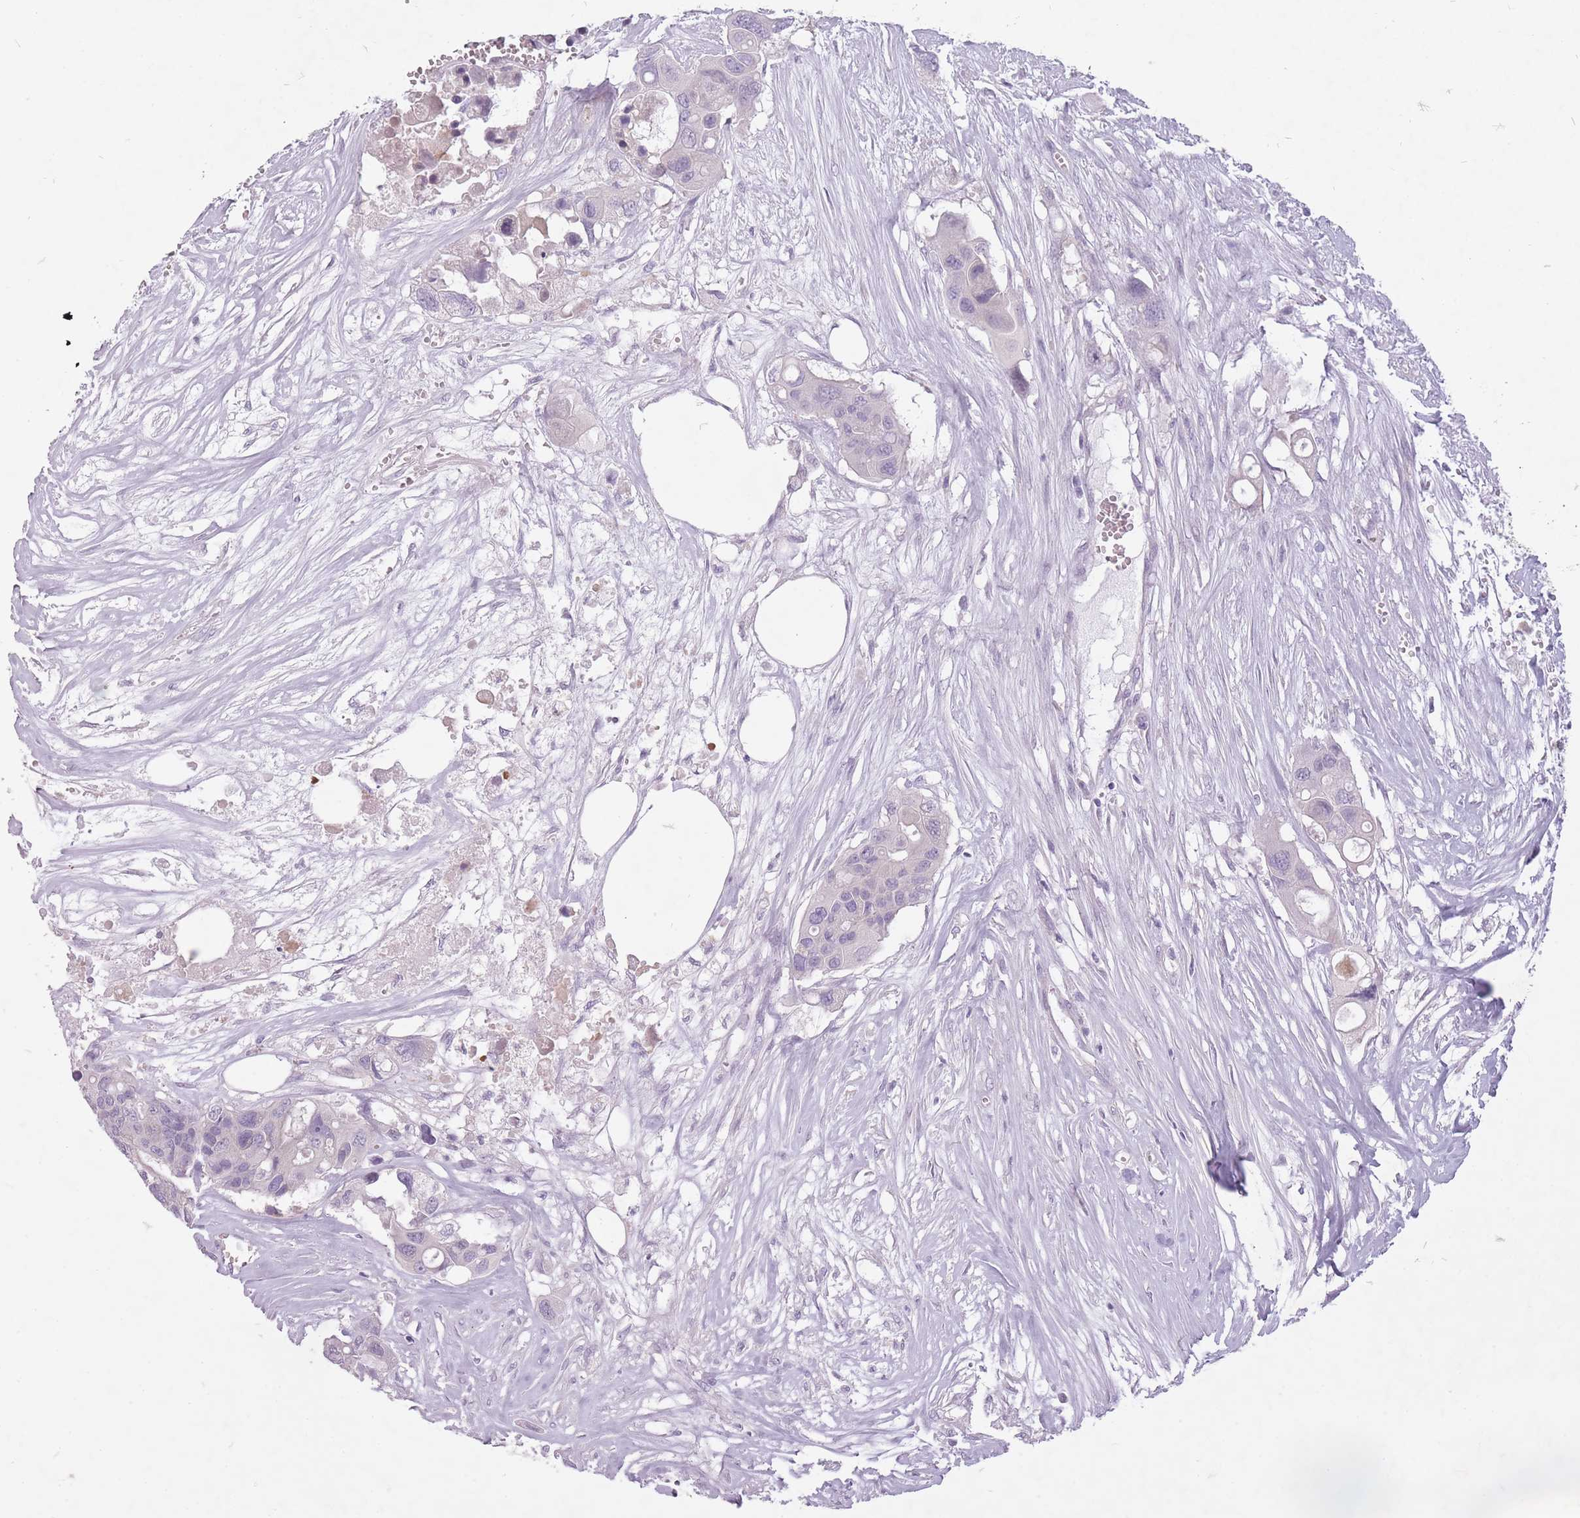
{"staining": {"intensity": "negative", "quantity": "none", "location": "none"}, "tissue": "colorectal cancer", "cell_type": "Tumor cells", "image_type": "cancer", "snomed": [{"axis": "morphology", "description": "Adenocarcinoma, NOS"}, {"axis": "topography", "description": "Colon"}], "caption": "Tumor cells show no significant staining in colorectal cancer (adenocarcinoma).", "gene": "FAM43B", "patient": {"sex": "male", "age": 77}}